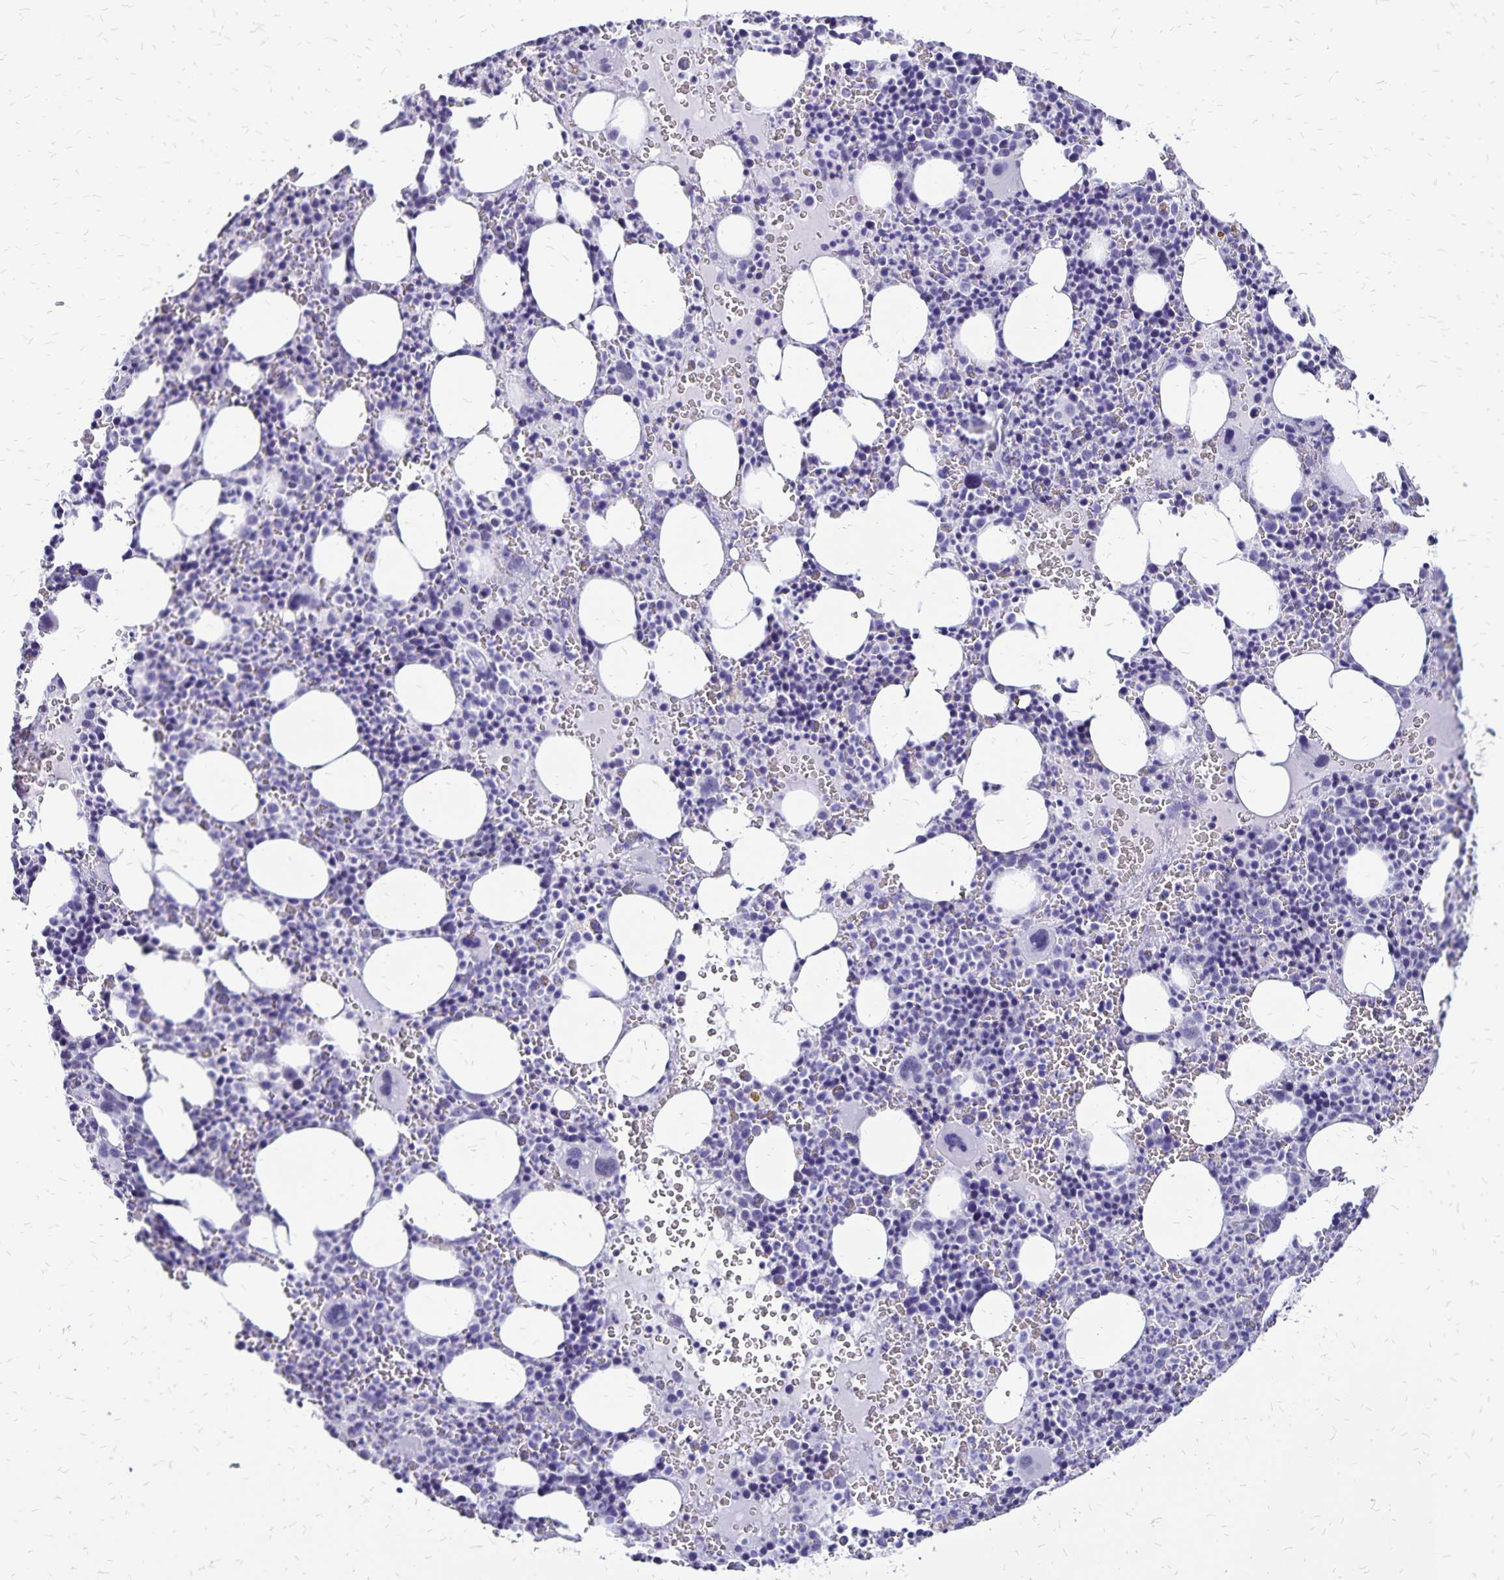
{"staining": {"intensity": "negative", "quantity": "none", "location": "none"}, "tissue": "bone marrow", "cell_type": "Hematopoietic cells", "image_type": "normal", "snomed": [{"axis": "morphology", "description": "Normal tissue, NOS"}, {"axis": "topography", "description": "Bone marrow"}], "caption": "The micrograph demonstrates no significant positivity in hematopoietic cells of bone marrow.", "gene": "HMGB3", "patient": {"sex": "male", "age": 63}}